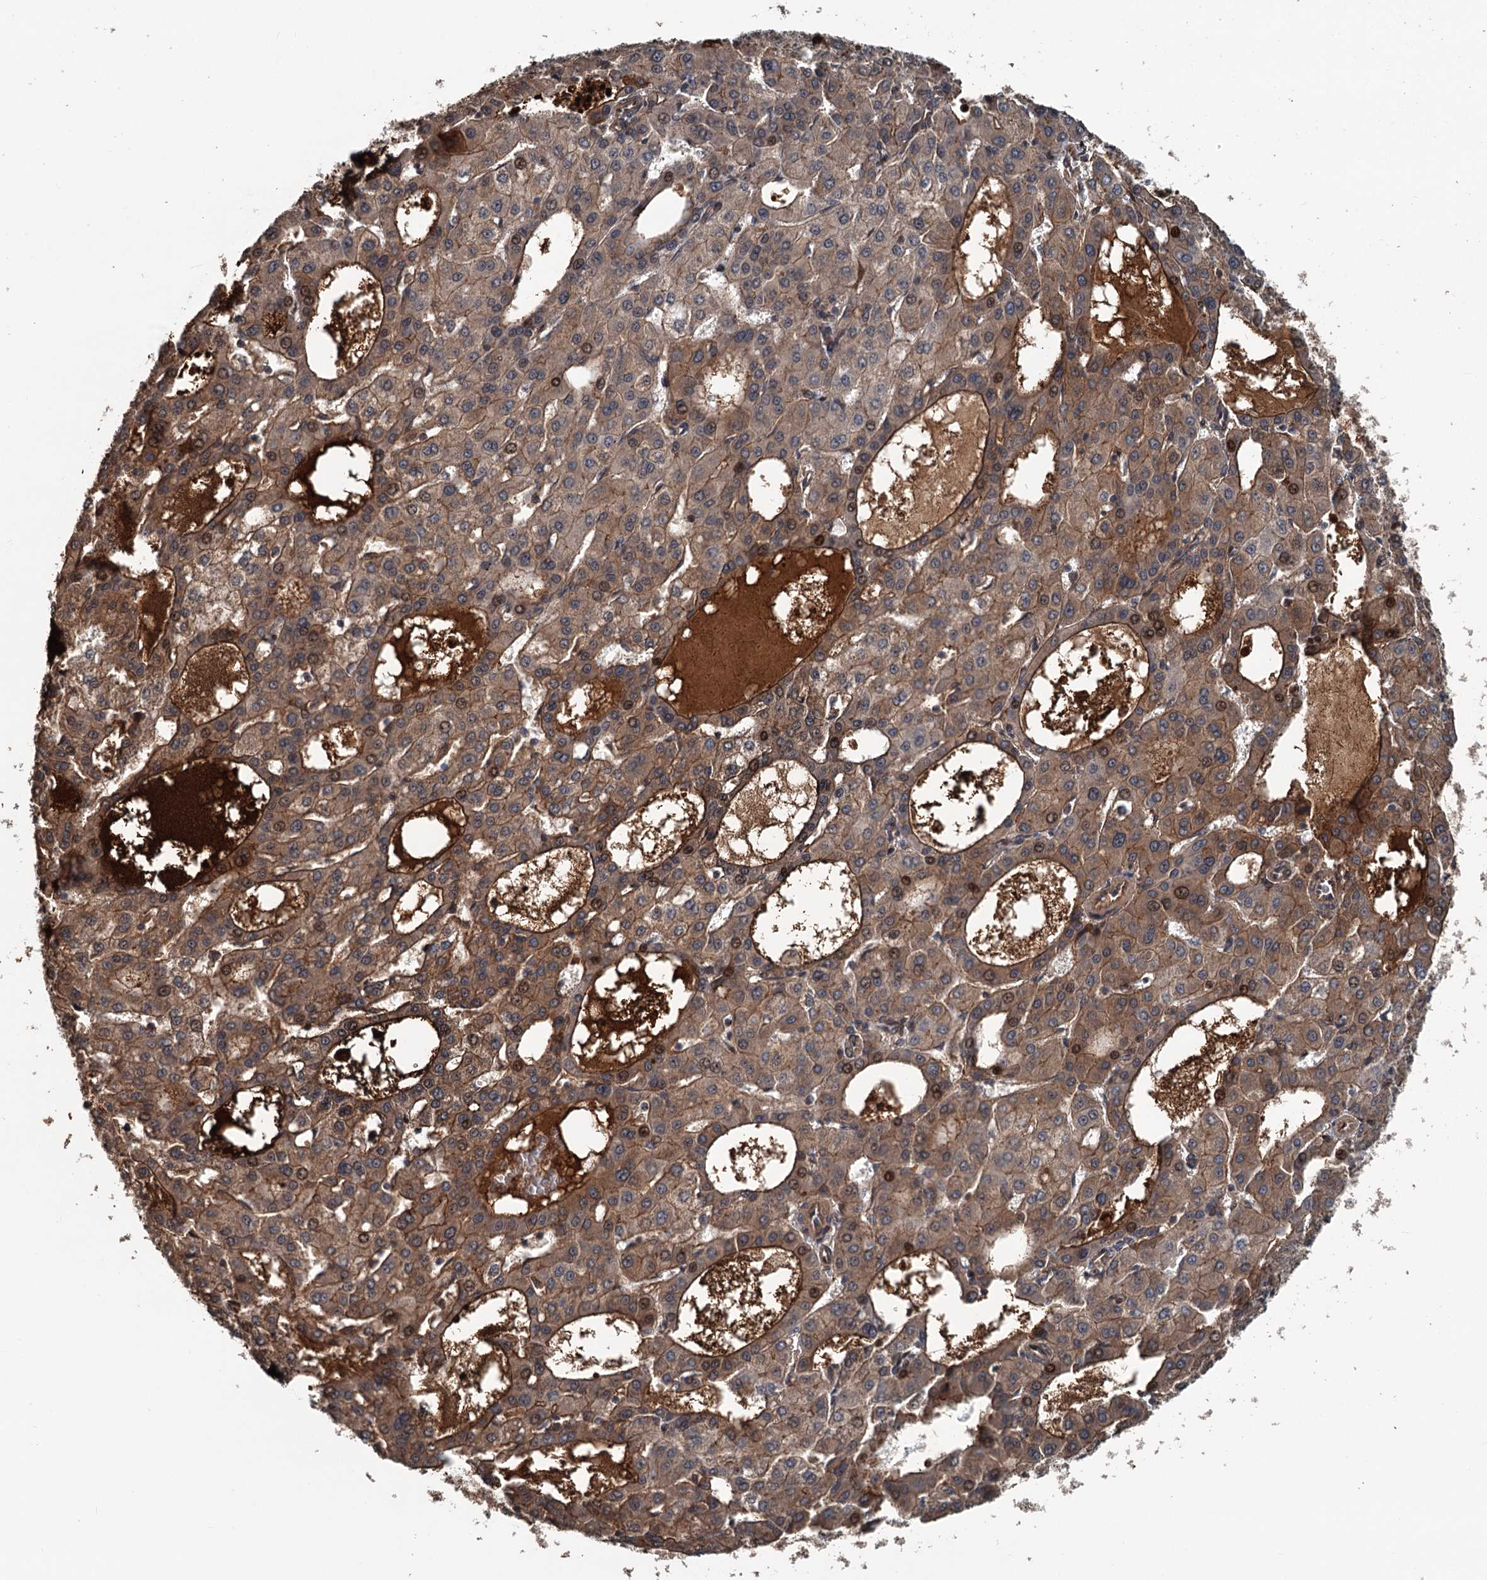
{"staining": {"intensity": "moderate", "quantity": ">75%", "location": "cytoplasmic/membranous,nuclear"}, "tissue": "liver cancer", "cell_type": "Tumor cells", "image_type": "cancer", "snomed": [{"axis": "morphology", "description": "Carcinoma, Hepatocellular, NOS"}, {"axis": "topography", "description": "Liver"}], "caption": "Human liver cancer (hepatocellular carcinoma) stained with a brown dye demonstrates moderate cytoplasmic/membranous and nuclear positive positivity in about >75% of tumor cells.", "gene": "TEDC1", "patient": {"sex": "male", "age": 47}}